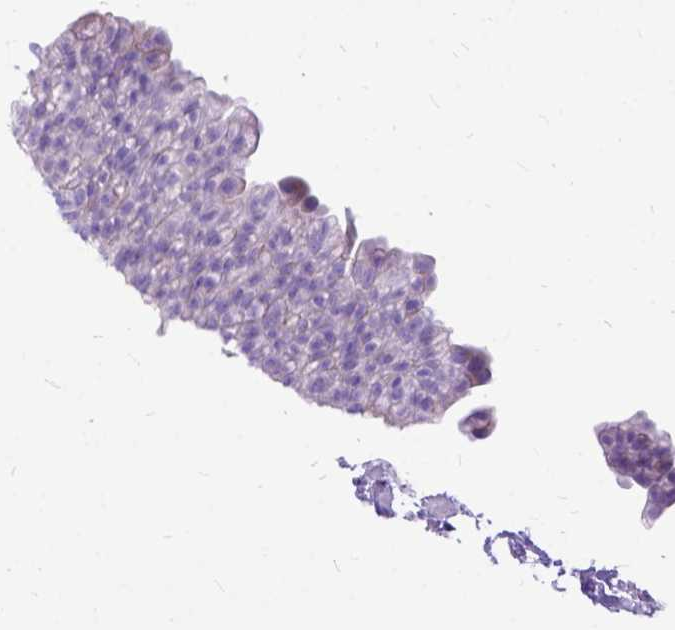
{"staining": {"intensity": "negative", "quantity": "none", "location": "none"}, "tissue": "urinary bladder", "cell_type": "Urothelial cells", "image_type": "normal", "snomed": [{"axis": "morphology", "description": "Normal tissue, NOS"}, {"axis": "topography", "description": "Urinary bladder"}, {"axis": "topography", "description": "Prostate"}], "caption": "This is a image of immunohistochemistry staining of benign urinary bladder, which shows no expression in urothelial cells.", "gene": "DNAH2", "patient": {"sex": "male", "age": 76}}